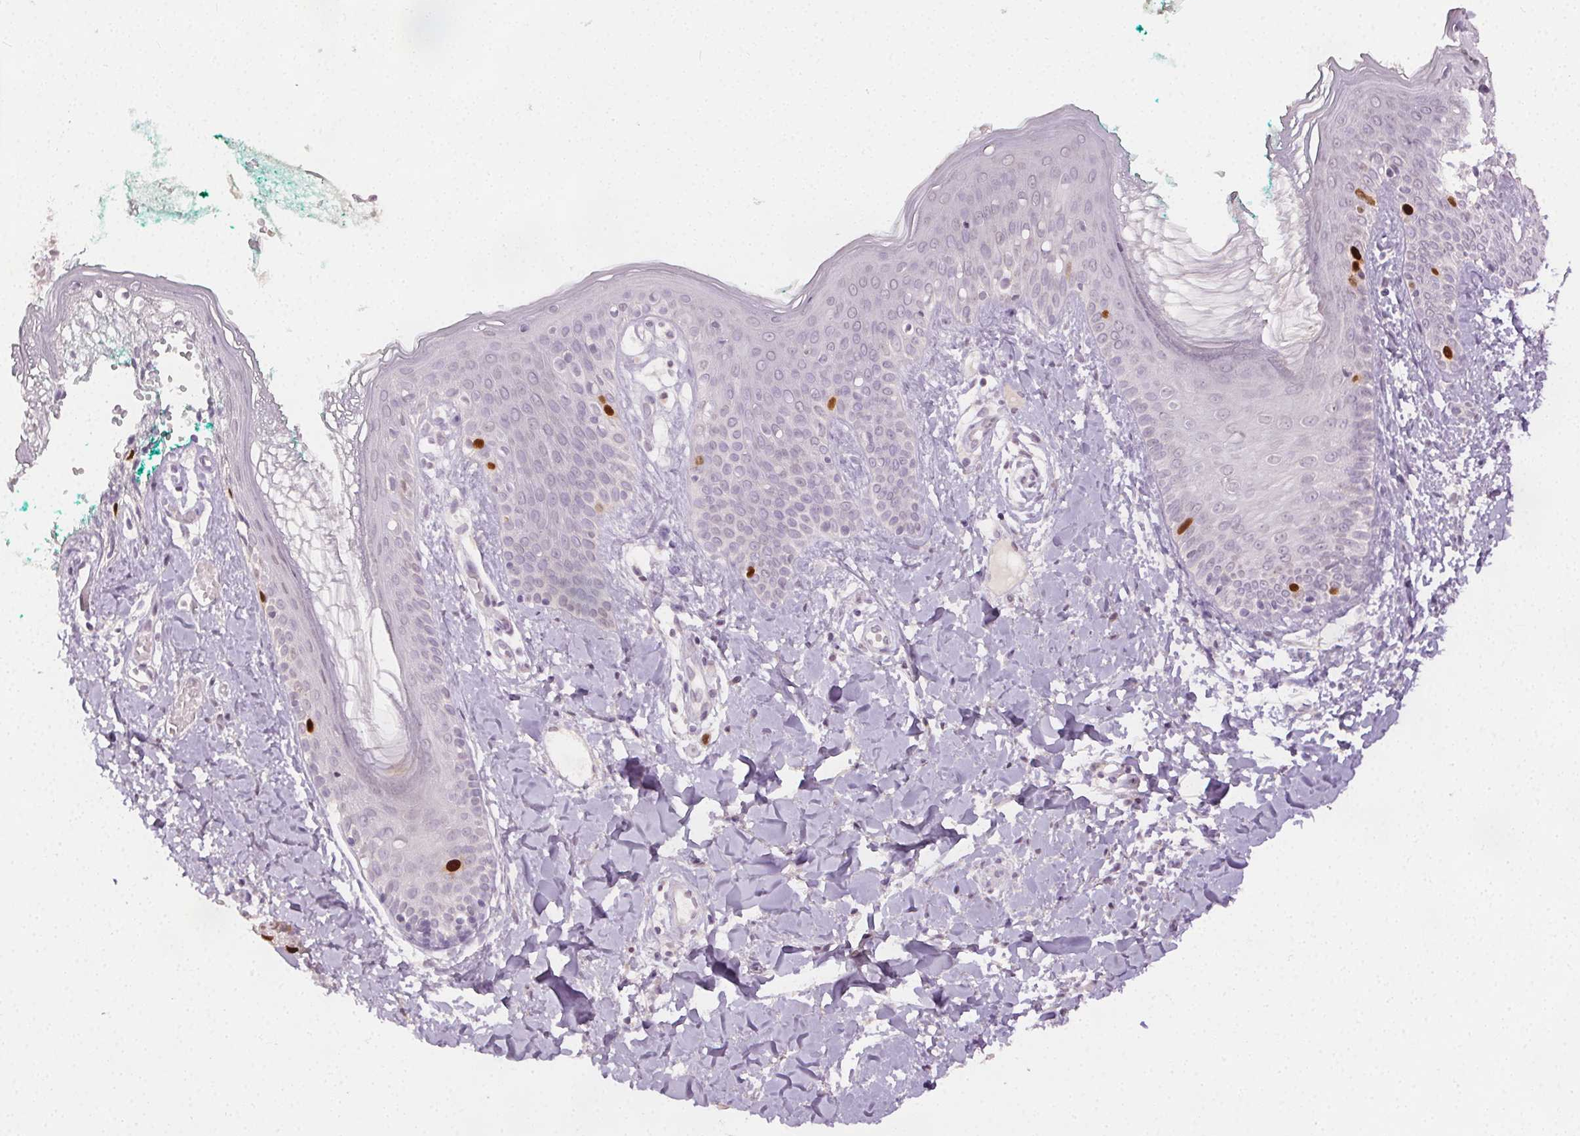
{"staining": {"intensity": "negative", "quantity": "none", "location": "none"}, "tissue": "skin", "cell_type": "Fibroblasts", "image_type": "normal", "snomed": [{"axis": "morphology", "description": "Normal tissue, NOS"}, {"axis": "topography", "description": "Skin"}], "caption": "This is a micrograph of immunohistochemistry (IHC) staining of unremarkable skin, which shows no positivity in fibroblasts.", "gene": "ANLN", "patient": {"sex": "male", "age": 16}}